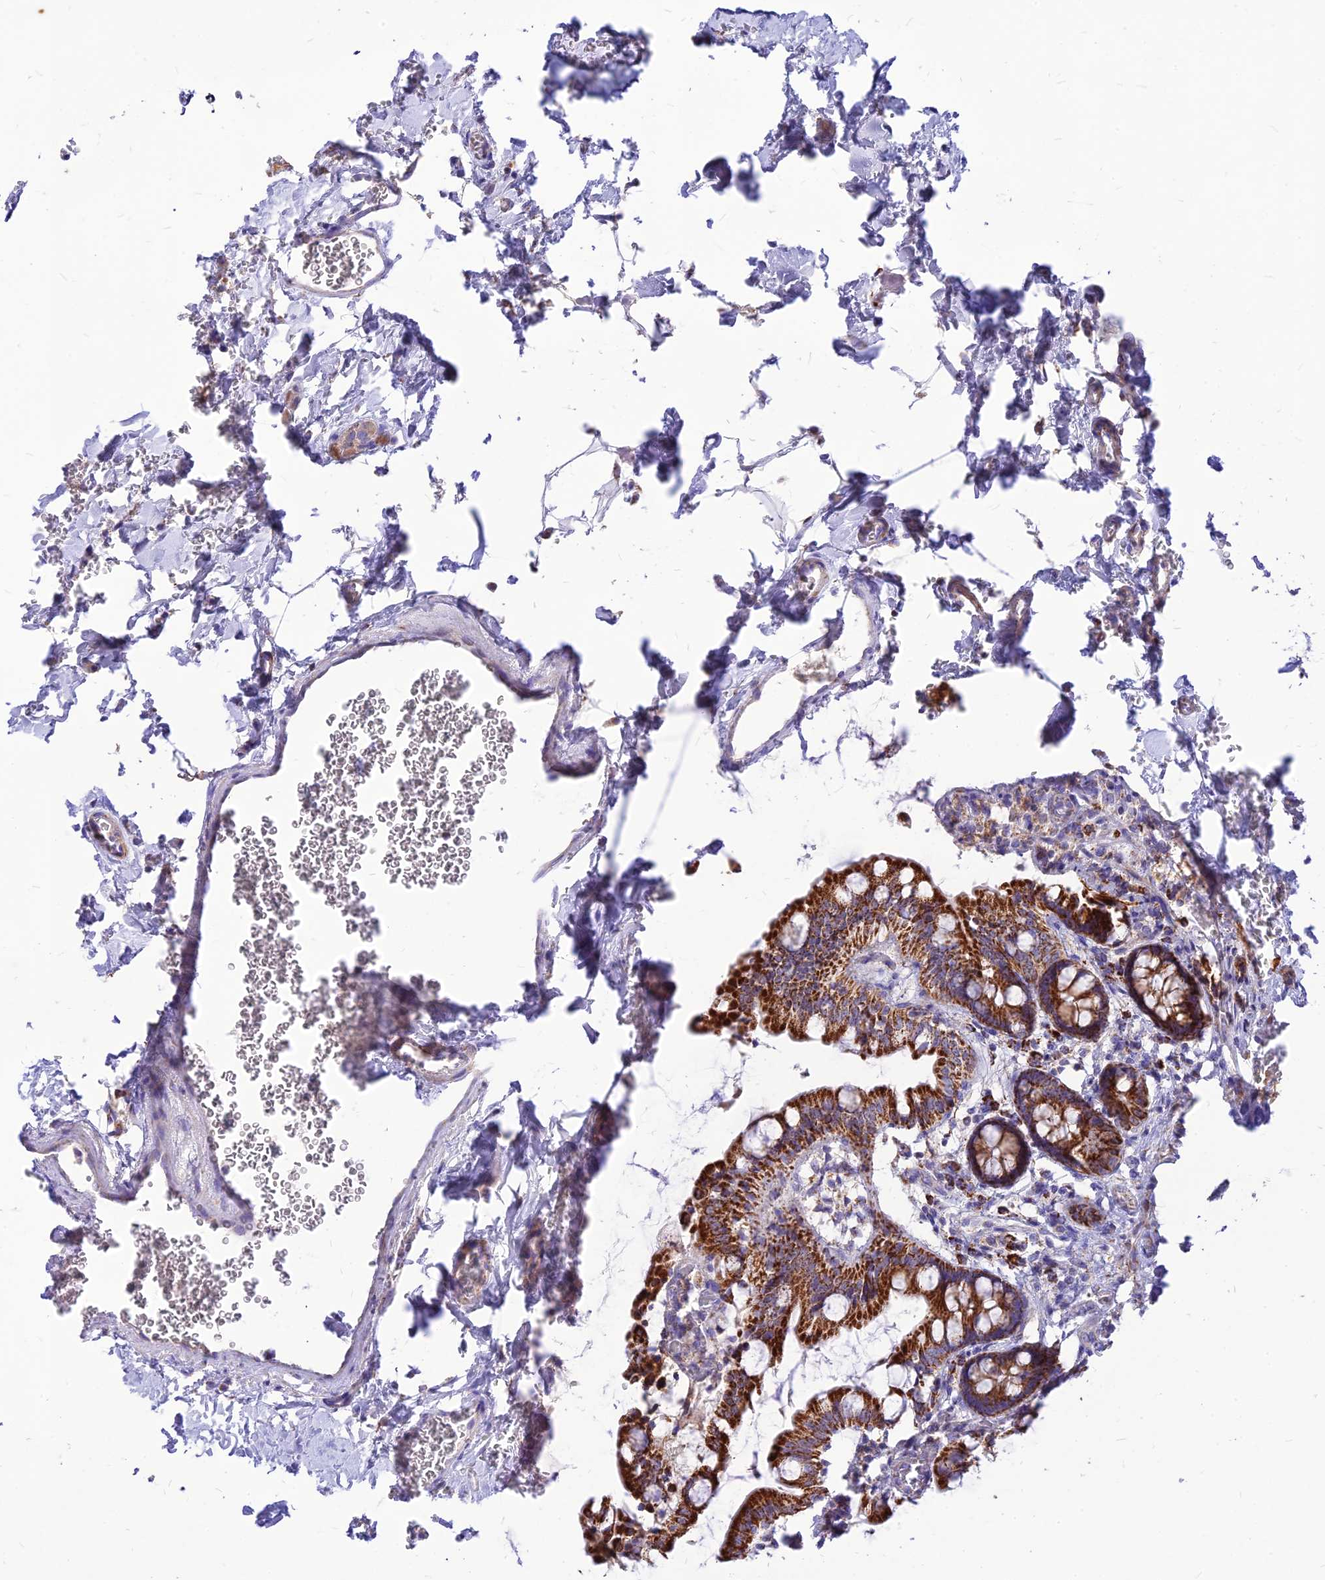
{"staining": {"intensity": "strong", "quantity": ">75%", "location": "cytoplasmic/membranous"}, "tissue": "small intestine", "cell_type": "Glandular cells", "image_type": "normal", "snomed": [{"axis": "morphology", "description": "Normal tissue, NOS"}, {"axis": "topography", "description": "Small intestine"}], "caption": "A micrograph of human small intestine stained for a protein exhibits strong cytoplasmic/membranous brown staining in glandular cells.", "gene": "ECI1", "patient": {"sex": "male", "age": 52}}